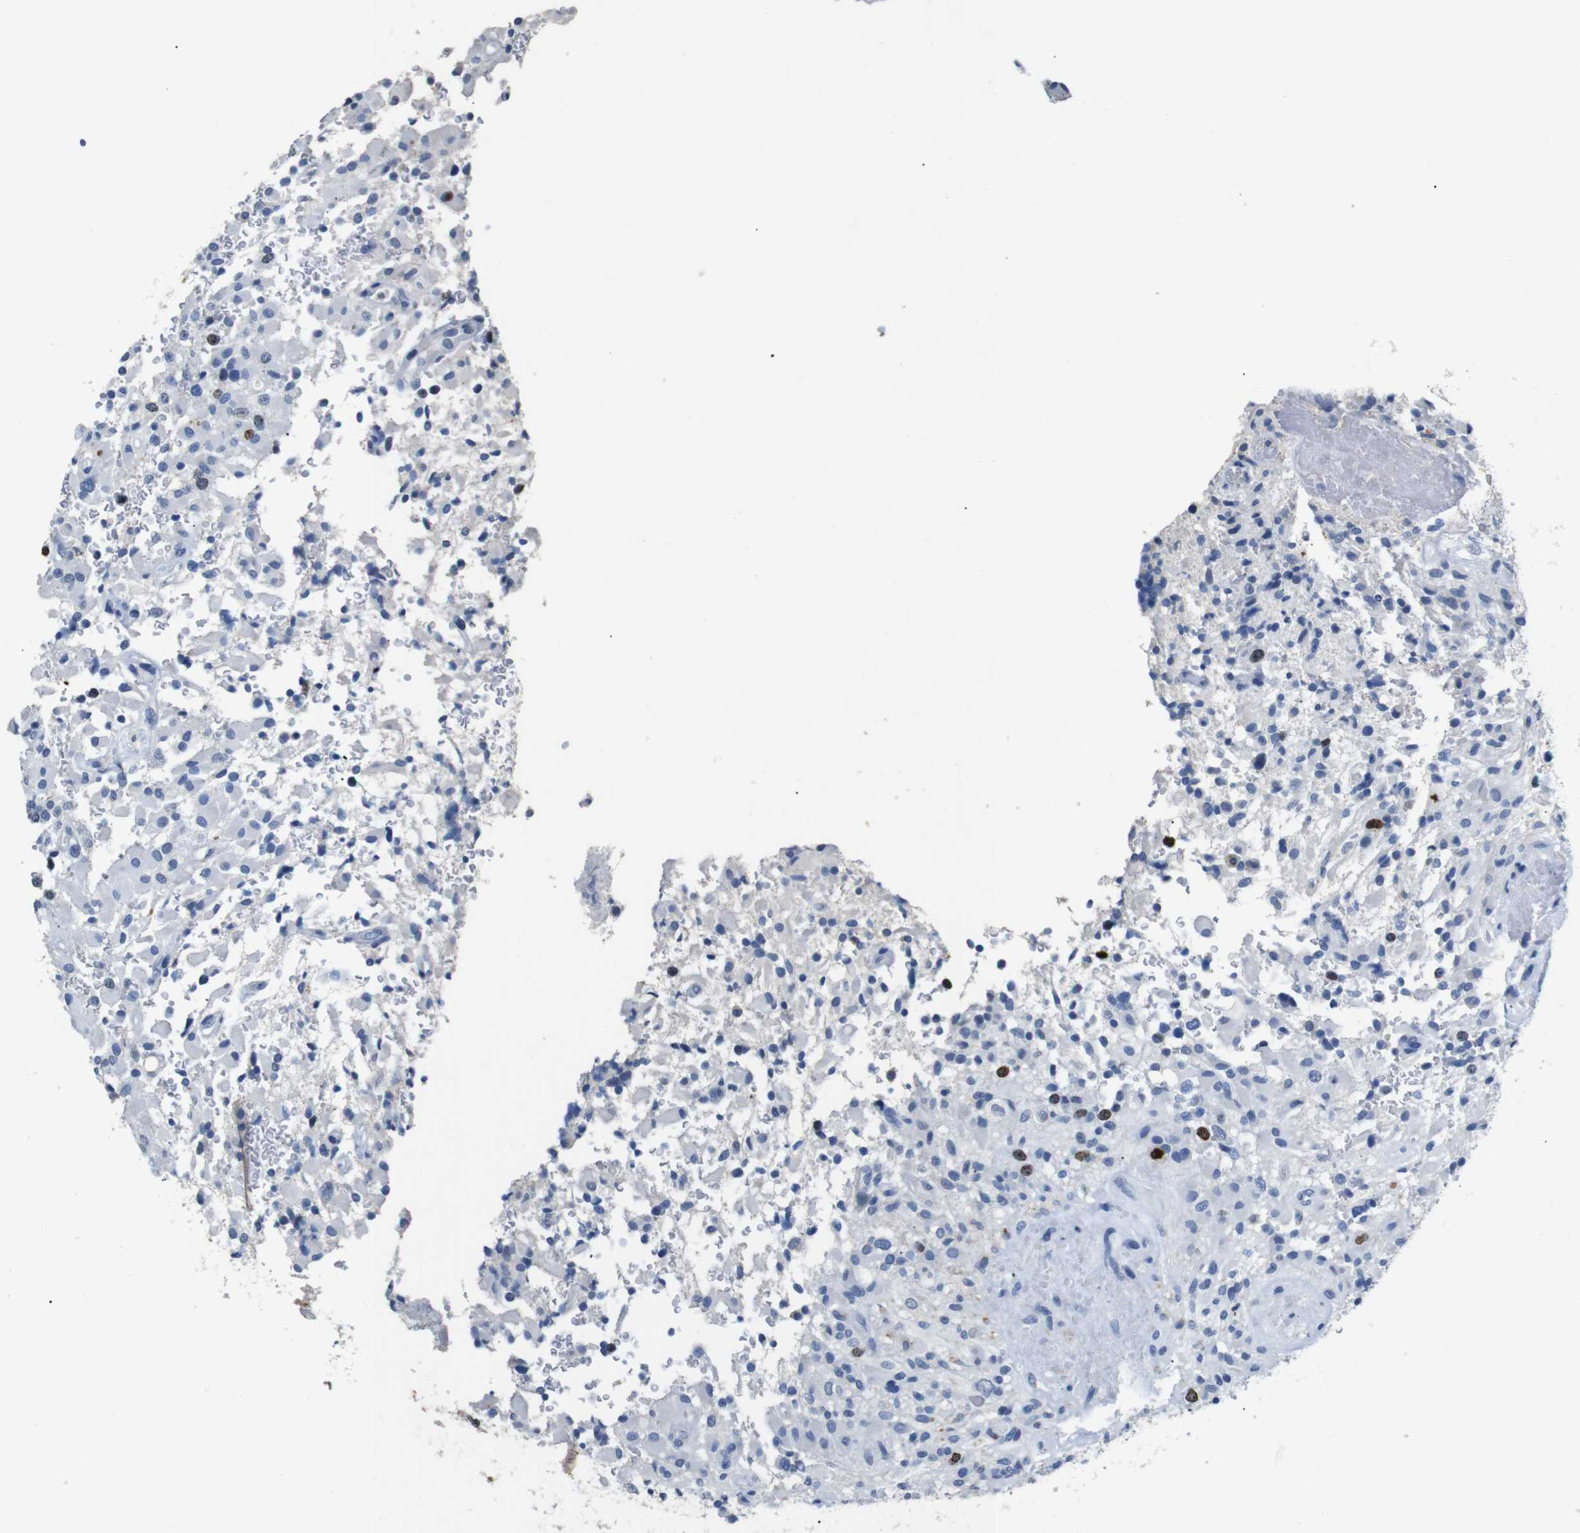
{"staining": {"intensity": "strong", "quantity": "<25%", "location": "nuclear"}, "tissue": "glioma", "cell_type": "Tumor cells", "image_type": "cancer", "snomed": [{"axis": "morphology", "description": "Glioma, malignant, High grade"}, {"axis": "topography", "description": "Brain"}], "caption": "About <25% of tumor cells in high-grade glioma (malignant) demonstrate strong nuclear protein positivity as visualized by brown immunohistochemical staining.", "gene": "INCENP", "patient": {"sex": "male", "age": 71}}